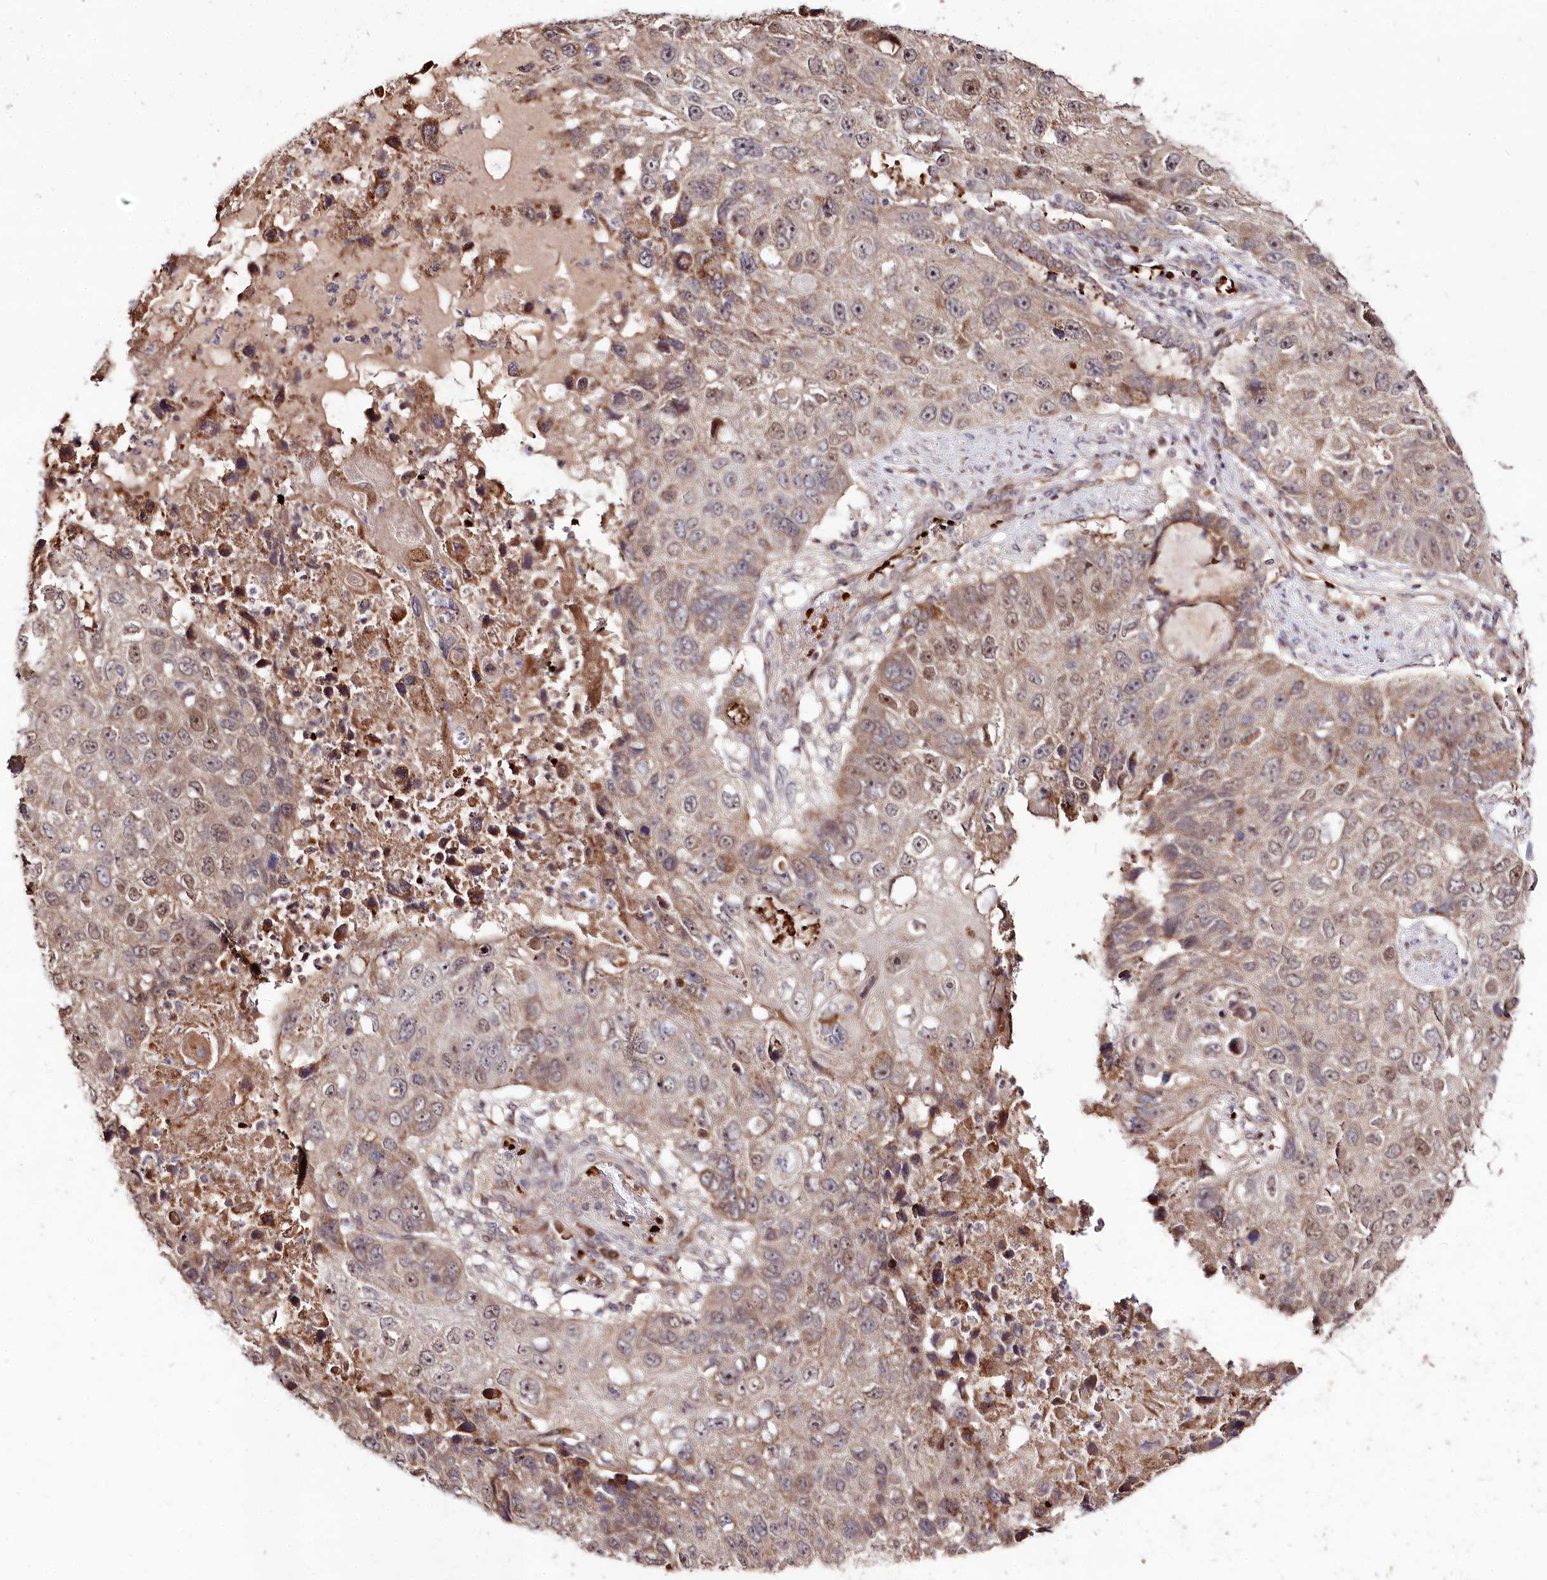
{"staining": {"intensity": "weak", "quantity": ">75%", "location": "cytoplasmic/membranous,nuclear"}, "tissue": "lung cancer", "cell_type": "Tumor cells", "image_type": "cancer", "snomed": [{"axis": "morphology", "description": "Squamous cell carcinoma, NOS"}, {"axis": "topography", "description": "Lung"}], "caption": "This is an image of immunohistochemistry (IHC) staining of lung cancer, which shows weak staining in the cytoplasmic/membranous and nuclear of tumor cells.", "gene": "DMP1", "patient": {"sex": "male", "age": 61}}